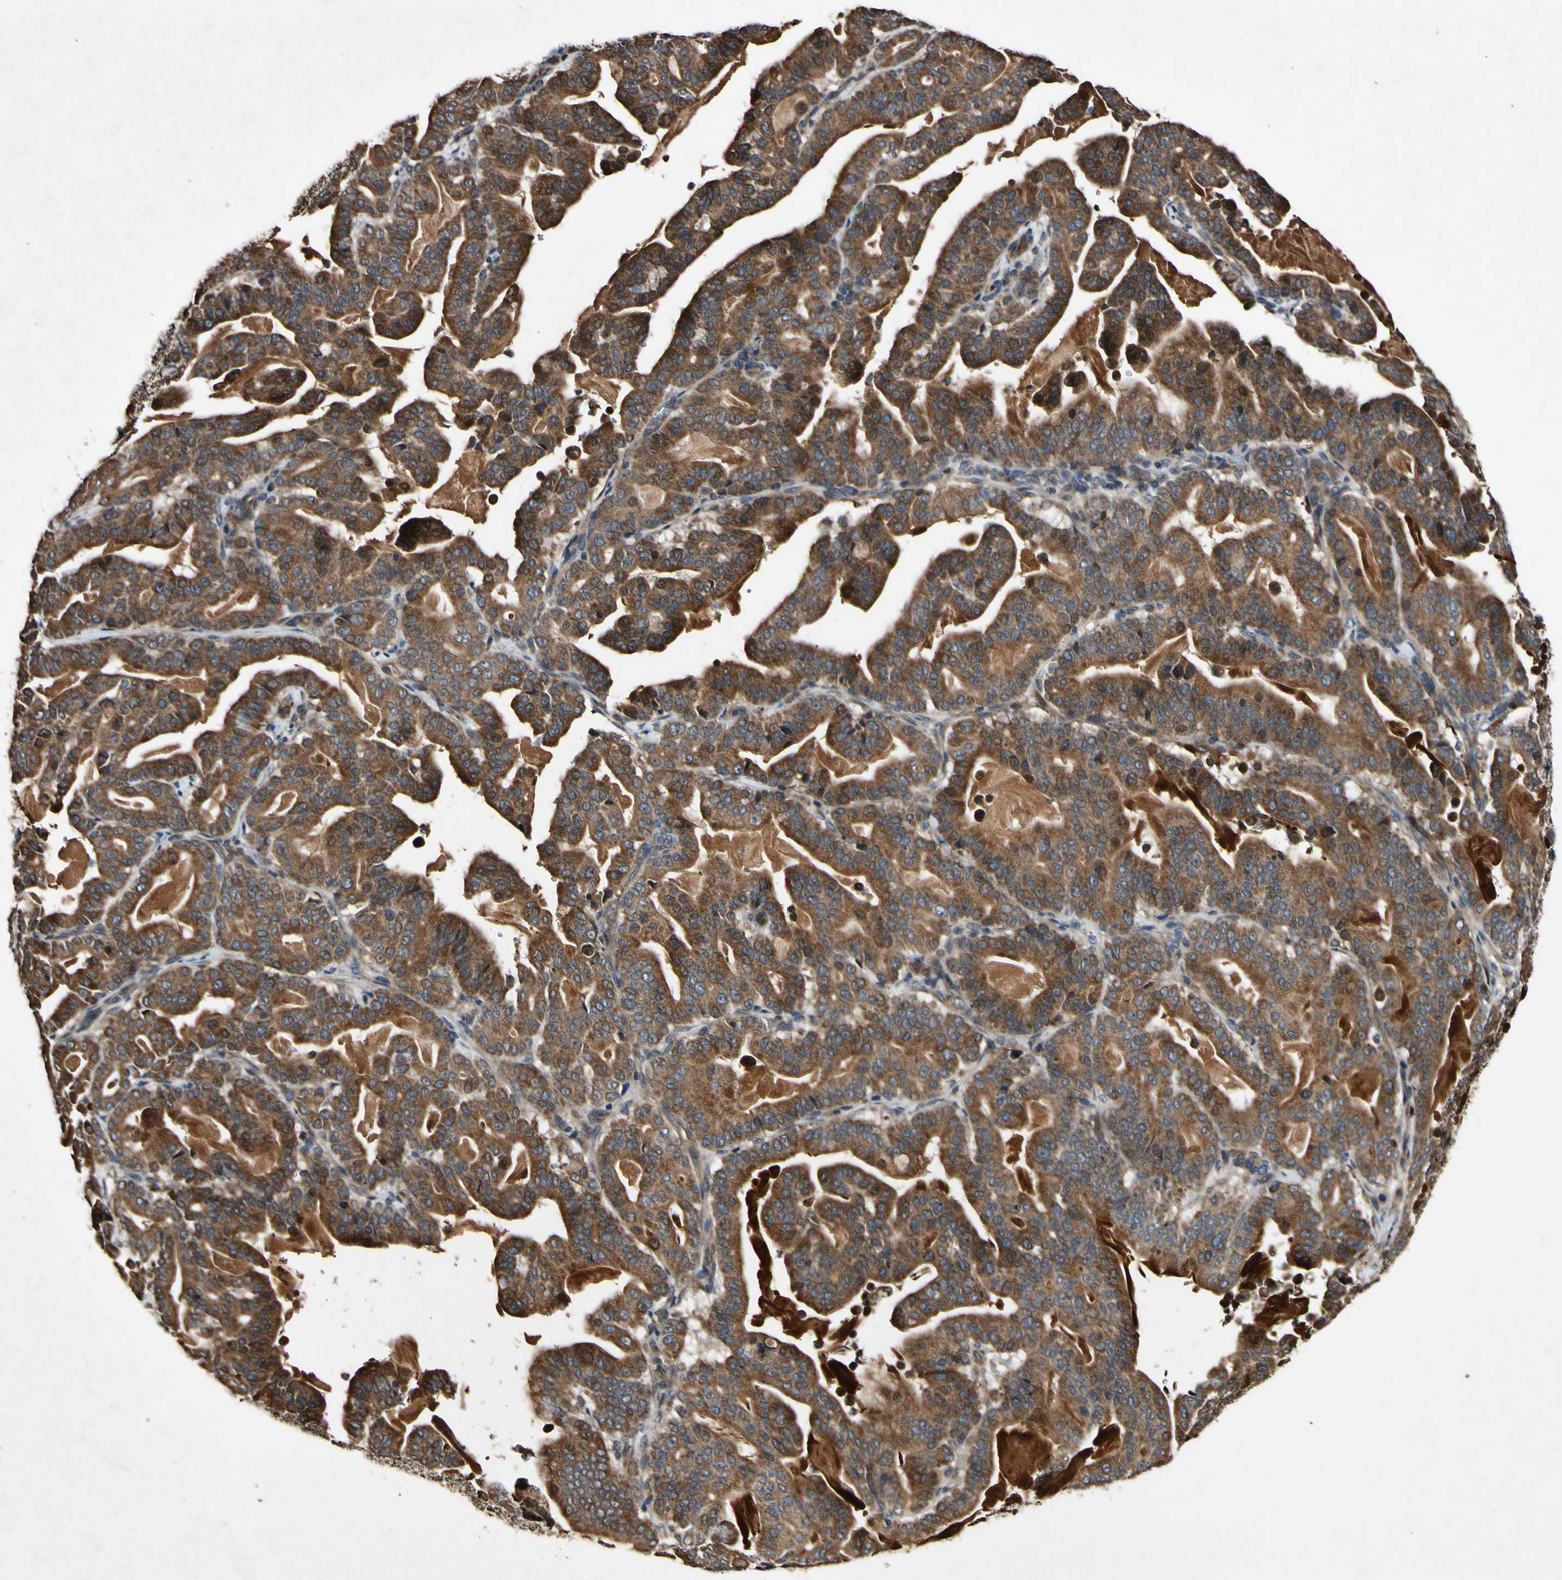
{"staining": {"intensity": "strong", "quantity": ">75%", "location": "cytoplasmic/membranous"}, "tissue": "pancreatic cancer", "cell_type": "Tumor cells", "image_type": "cancer", "snomed": [{"axis": "morphology", "description": "Adenocarcinoma, NOS"}, {"axis": "topography", "description": "Pancreas"}], "caption": "Pancreatic adenocarcinoma stained with immunohistochemistry (IHC) reveals strong cytoplasmic/membranous staining in approximately >75% of tumor cells. The protein is shown in brown color, while the nuclei are stained blue.", "gene": "PLAT", "patient": {"sex": "male", "age": 63}}